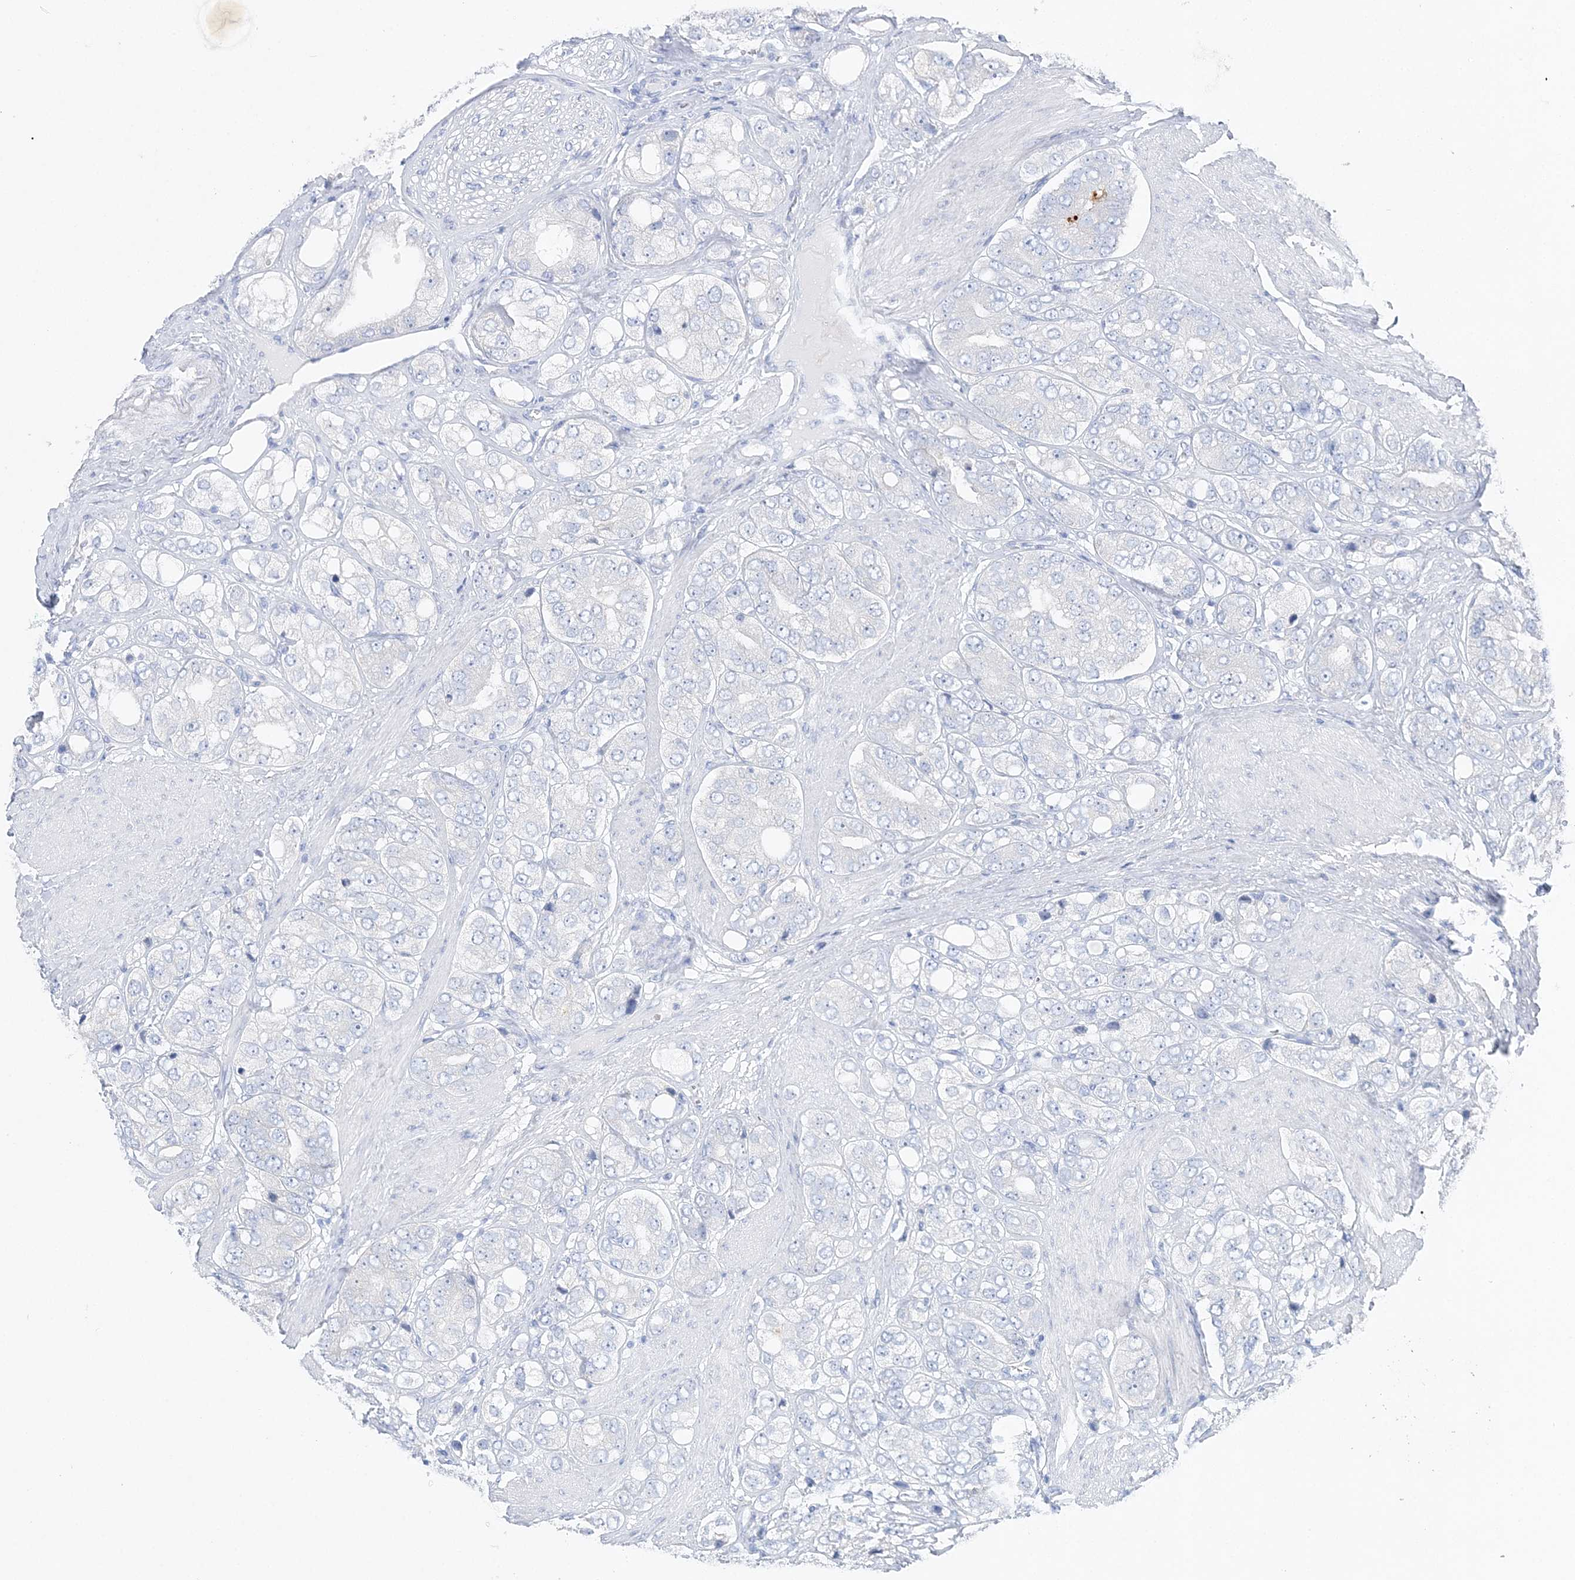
{"staining": {"intensity": "negative", "quantity": "none", "location": "none"}, "tissue": "prostate cancer", "cell_type": "Tumor cells", "image_type": "cancer", "snomed": [{"axis": "morphology", "description": "Adenocarcinoma, High grade"}, {"axis": "topography", "description": "Prostate"}], "caption": "High magnification brightfield microscopy of prostate cancer (high-grade adenocarcinoma) stained with DAB (3,3'-diaminobenzidine) (brown) and counterstained with hematoxylin (blue): tumor cells show no significant expression.", "gene": "SLC5A6", "patient": {"sex": "male", "age": 50}}